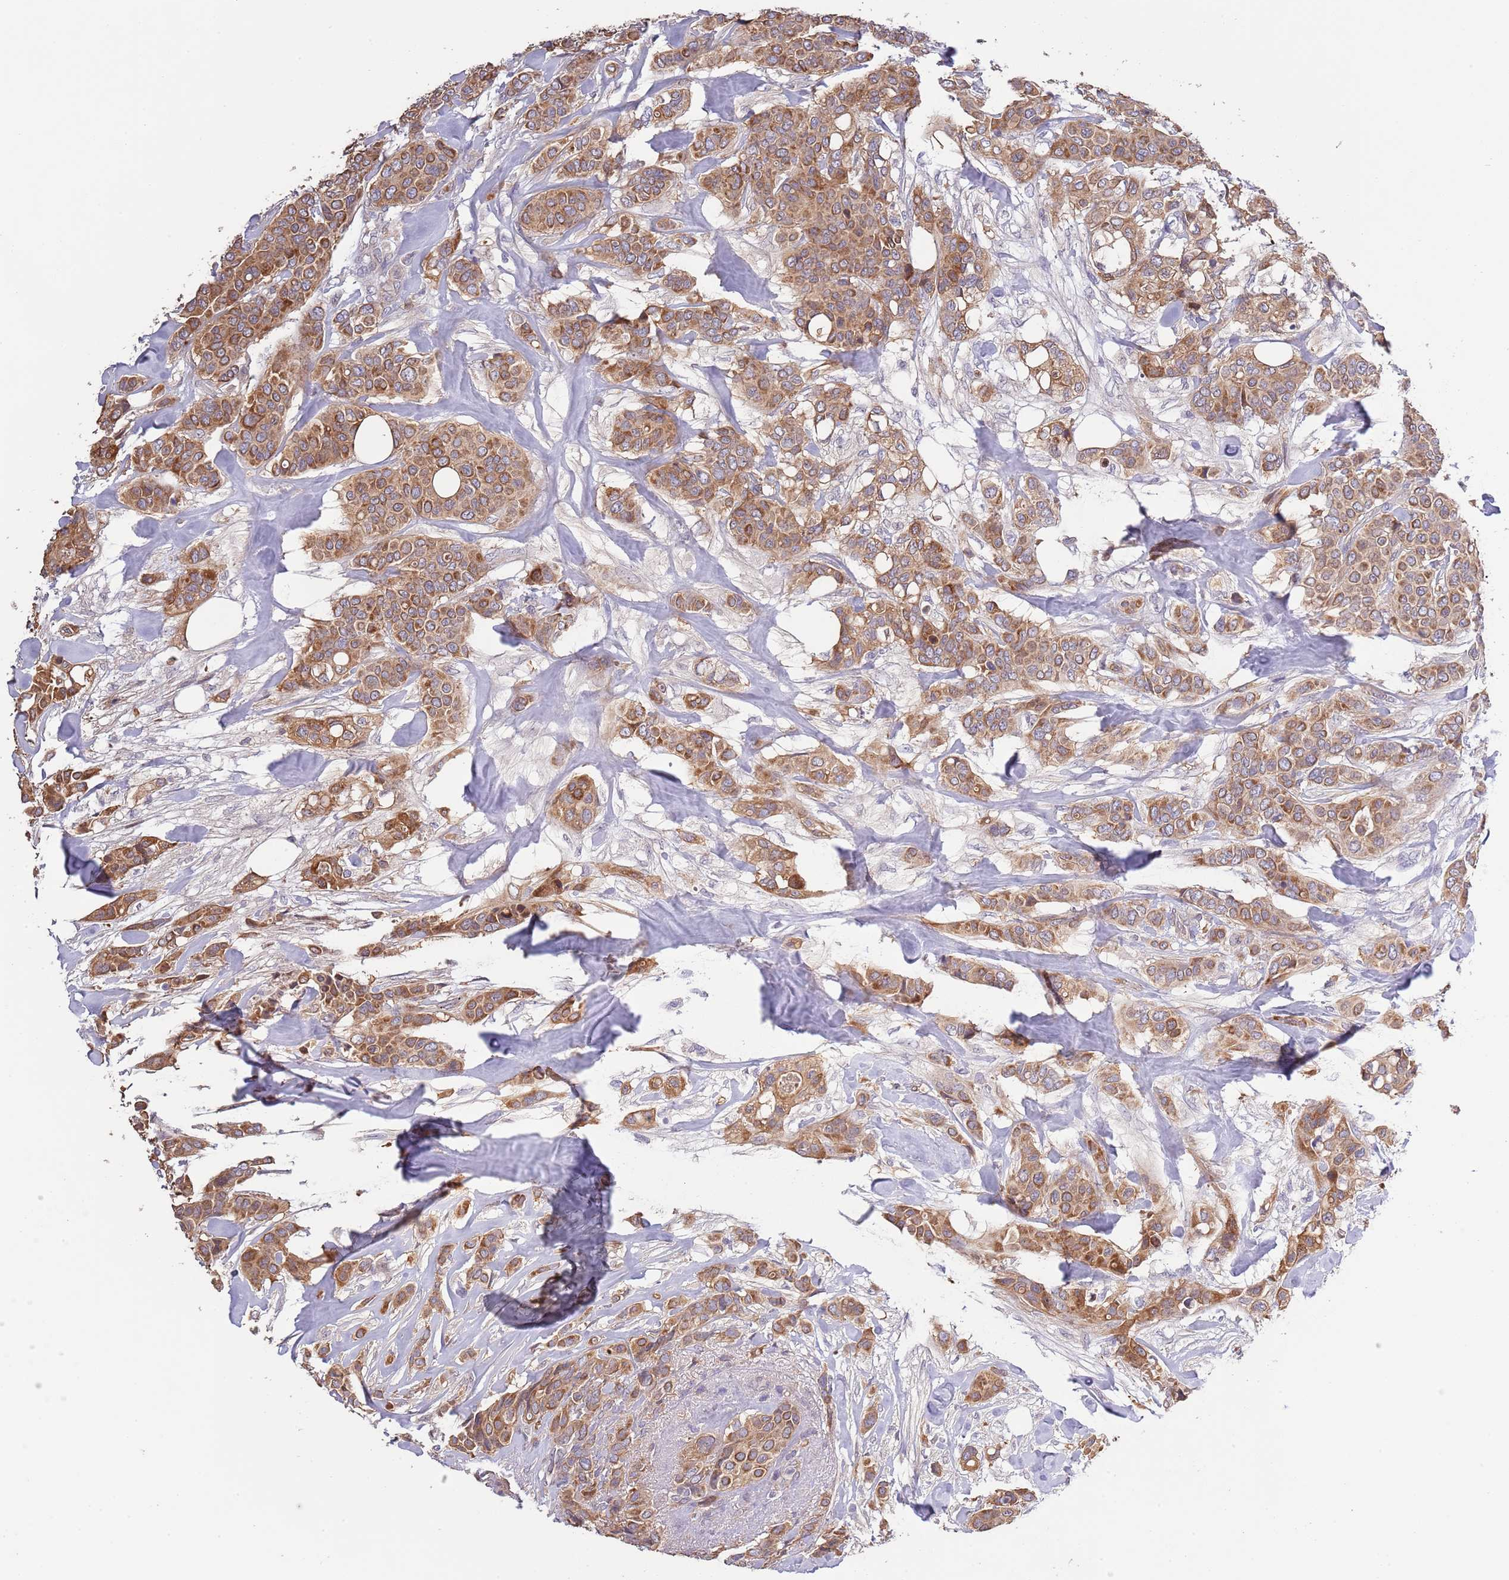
{"staining": {"intensity": "moderate", "quantity": ">75%", "location": "cytoplasmic/membranous"}, "tissue": "breast cancer", "cell_type": "Tumor cells", "image_type": "cancer", "snomed": [{"axis": "morphology", "description": "Lobular carcinoma"}, {"axis": "topography", "description": "Breast"}], "caption": "Immunohistochemistry photomicrograph of neoplastic tissue: breast lobular carcinoma stained using immunohistochemistry displays medium levels of moderate protein expression localized specifically in the cytoplasmic/membranous of tumor cells, appearing as a cytoplasmic/membranous brown color.", "gene": "LIPJ", "patient": {"sex": "female", "age": 51}}